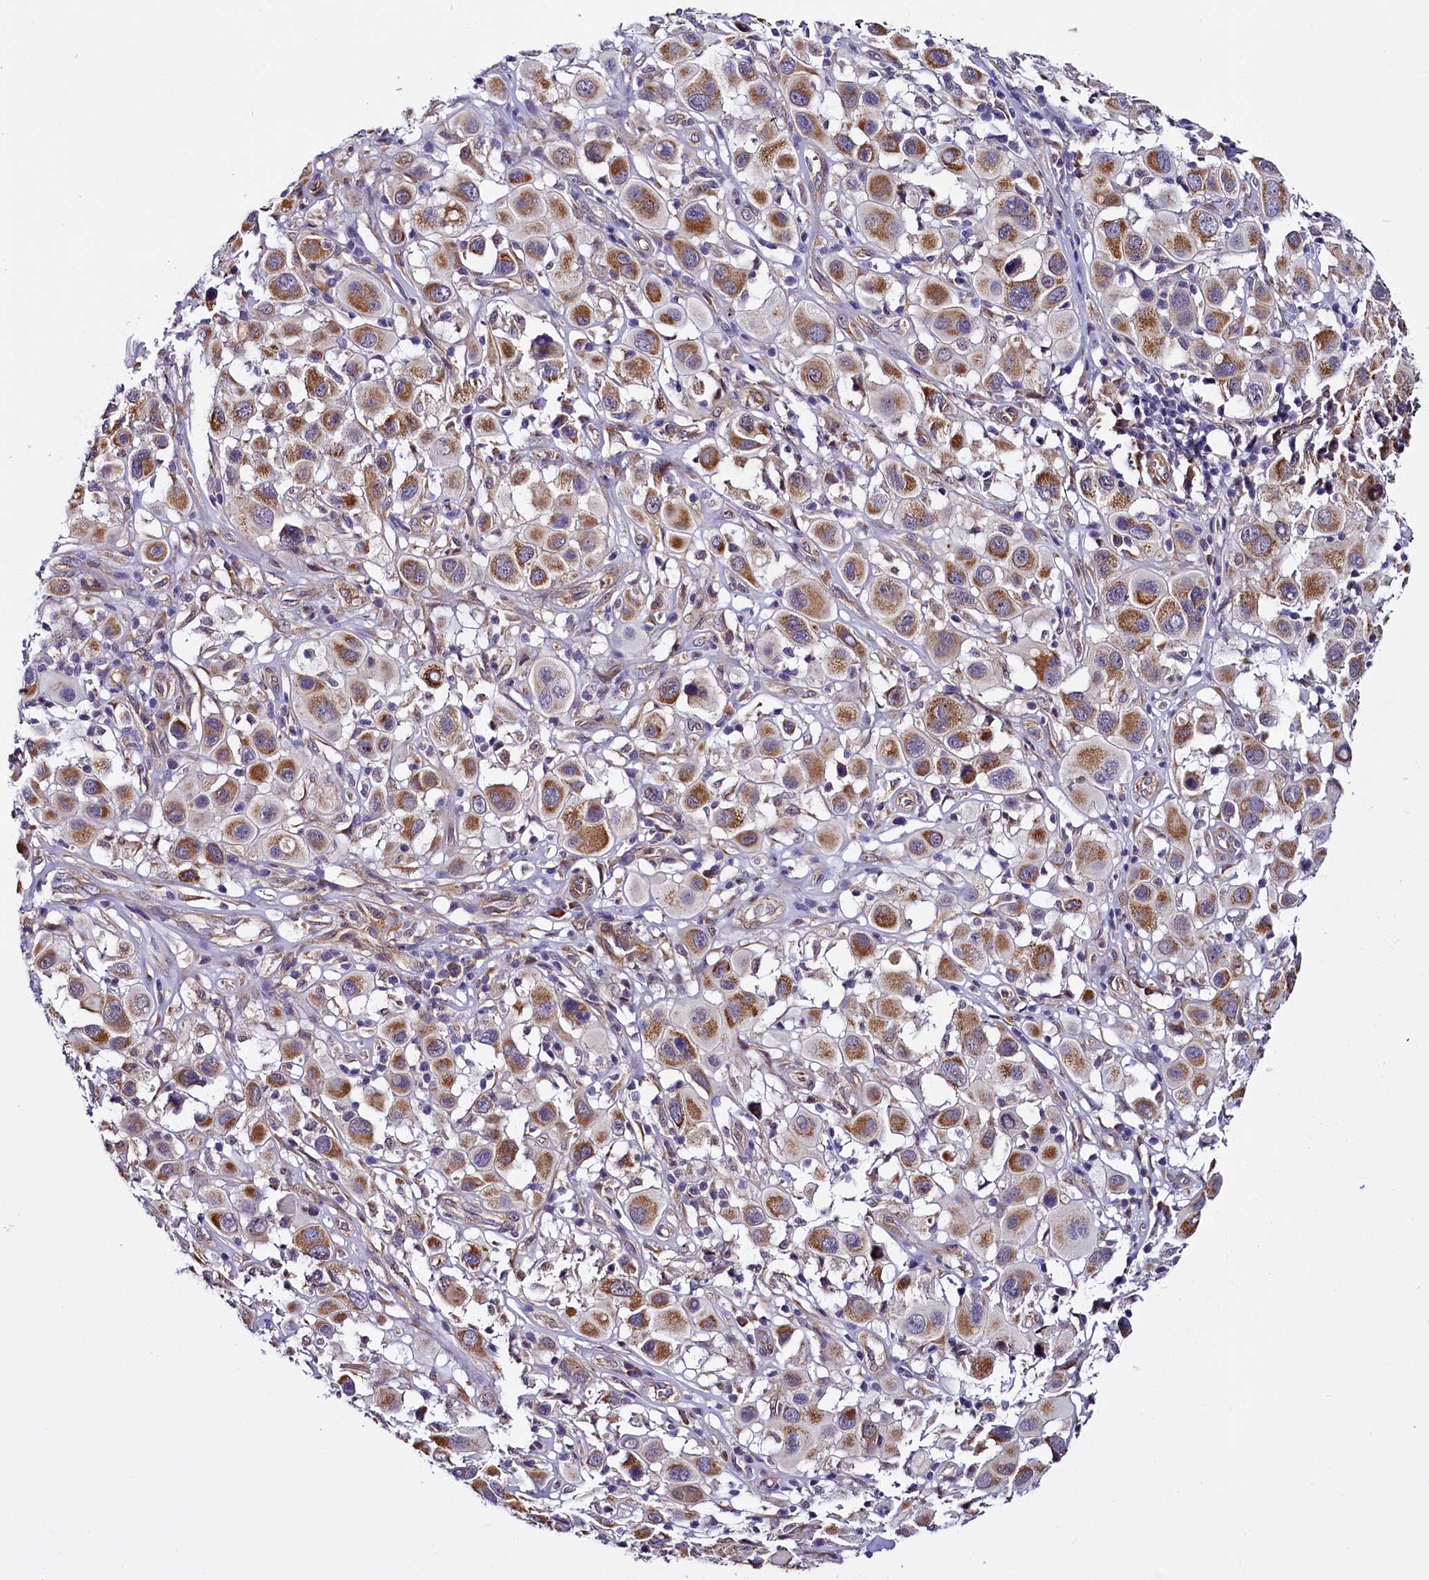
{"staining": {"intensity": "moderate", "quantity": ">75%", "location": "cytoplasmic/membranous"}, "tissue": "melanoma", "cell_type": "Tumor cells", "image_type": "cancer", "snomed": [{"axis": "morphology", "description": "Malignant melanoma, Metastatic site"}, {"axis": "topography", "description": "Skin"}], "caption": "IHC (DAB) staining of malignant melanoma (metastatic site) exhibits moderate cytoplasmic/membranous protein staining in about >75% of tumor cells.", "gene": "UACA", "patient": {"sex": "male", "age": 41}}